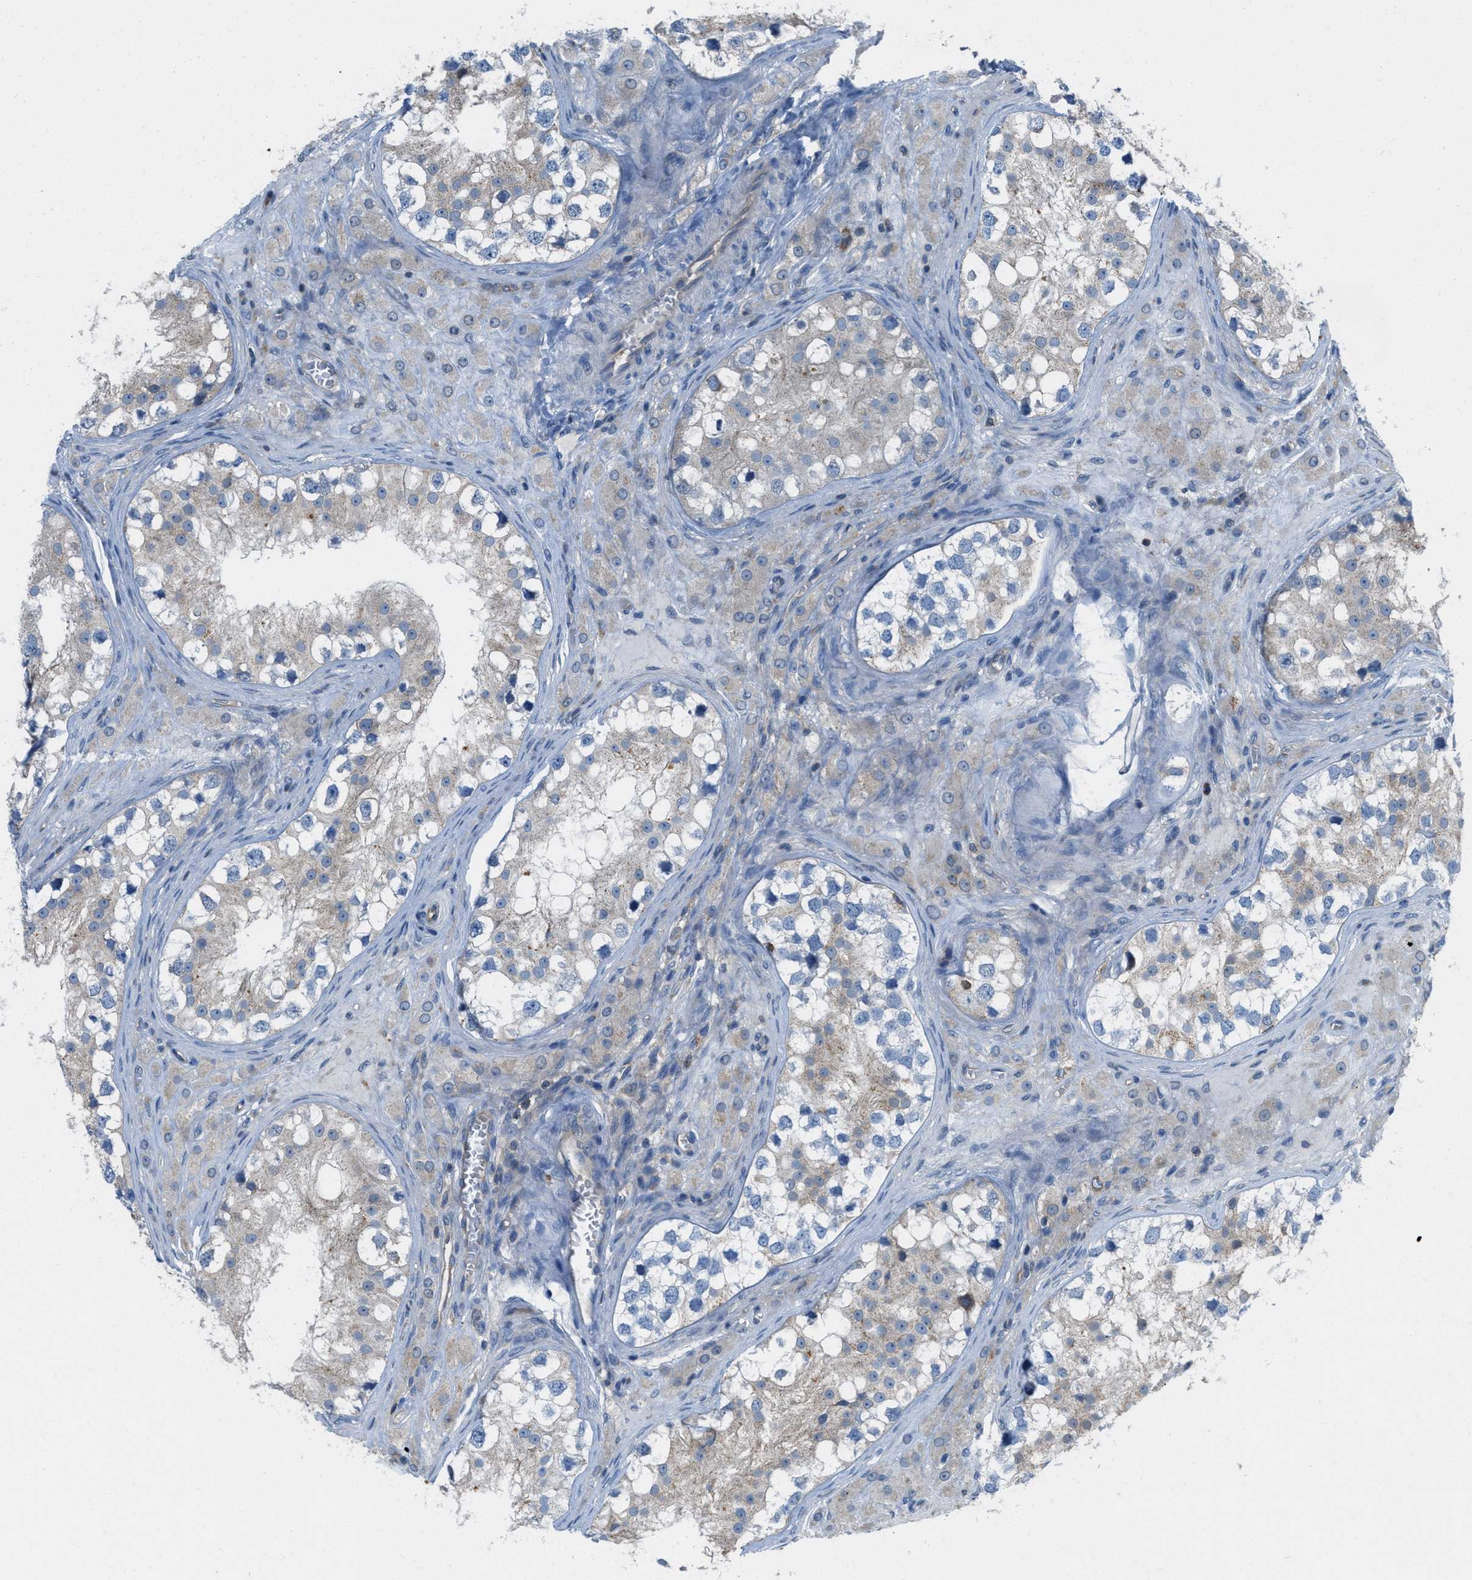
{"staining": {"intensity": "negative", "quantity": "none", "location": "none"}, "tissue": "testis cancer", "cell_type": "Tumor cells", "image_type": "cancer", "snomed": [{"axis": "morphology", "description": "Carcinoma, Embryonal, NOS"}, {"axis": "topography", "description": "Testis"}], "caption": "There is no significant expression in tumor cells of embryonal carcinoma (testis).", "gene": "PIP5K1C", "patient": {"sex": "male", "age": 21}}